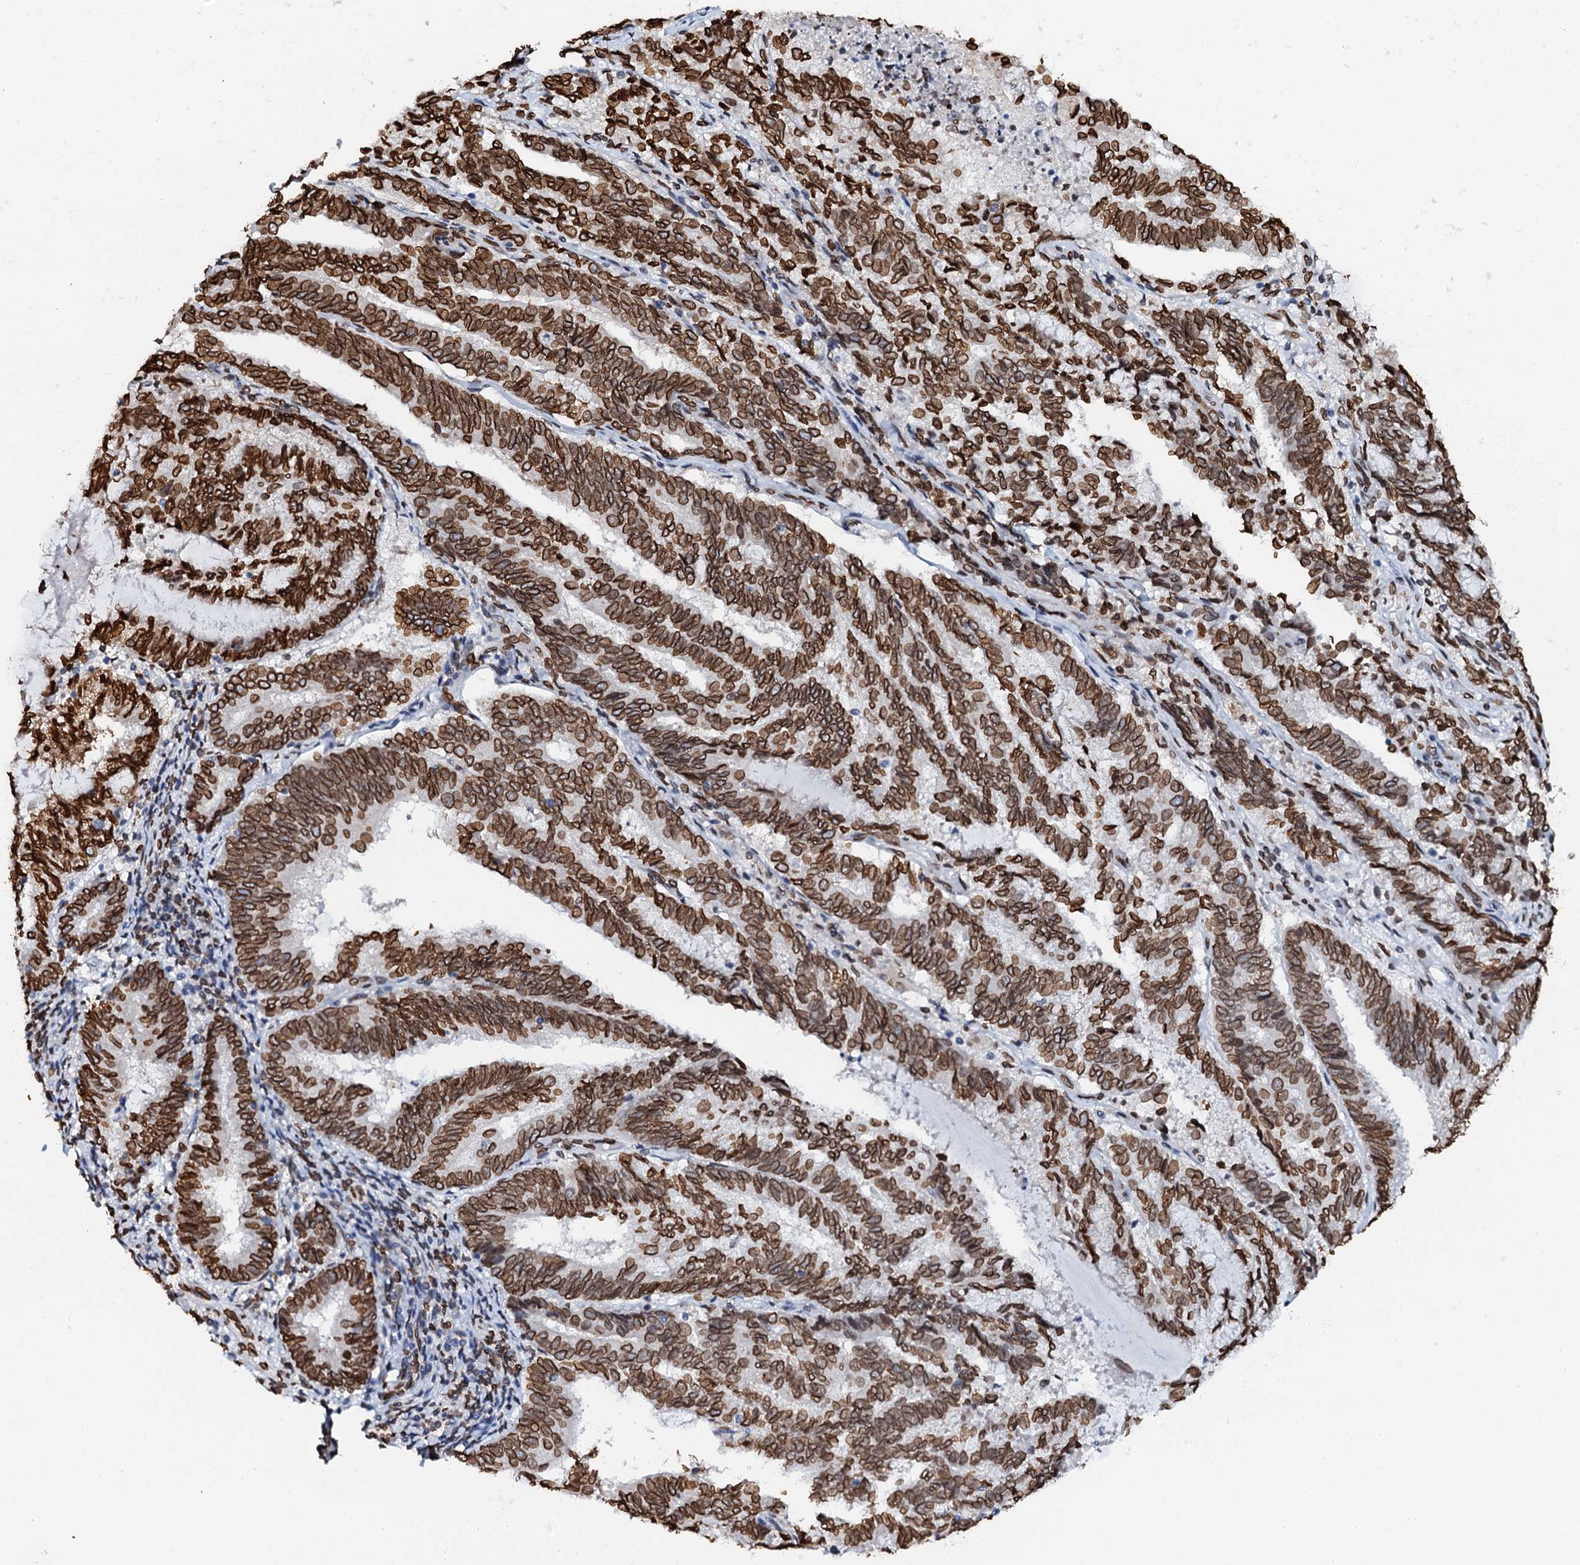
{"staining": {"intensity": "strong", "quantity": ">75%", "location": "cytoplasmic/membranous,nuclear"}, "tissue": "endometrial cancer", "cell_type": "Tumor cells", "image_type": "cancer", "snomed": [{"axis": "morphology", "description": "Adenocarcinoma, NOS"}, {"axis": "topography", "description": "Endometrium"}], "caption": "Endometrial adenocarcinoma stained with a brown dye shows strong cytoplasmic/membranous and nuclear positive staining in approximately >75% of tumor cells.", "gene": "KATNAL2", "patient": {"sex": "female", "age": 80}}